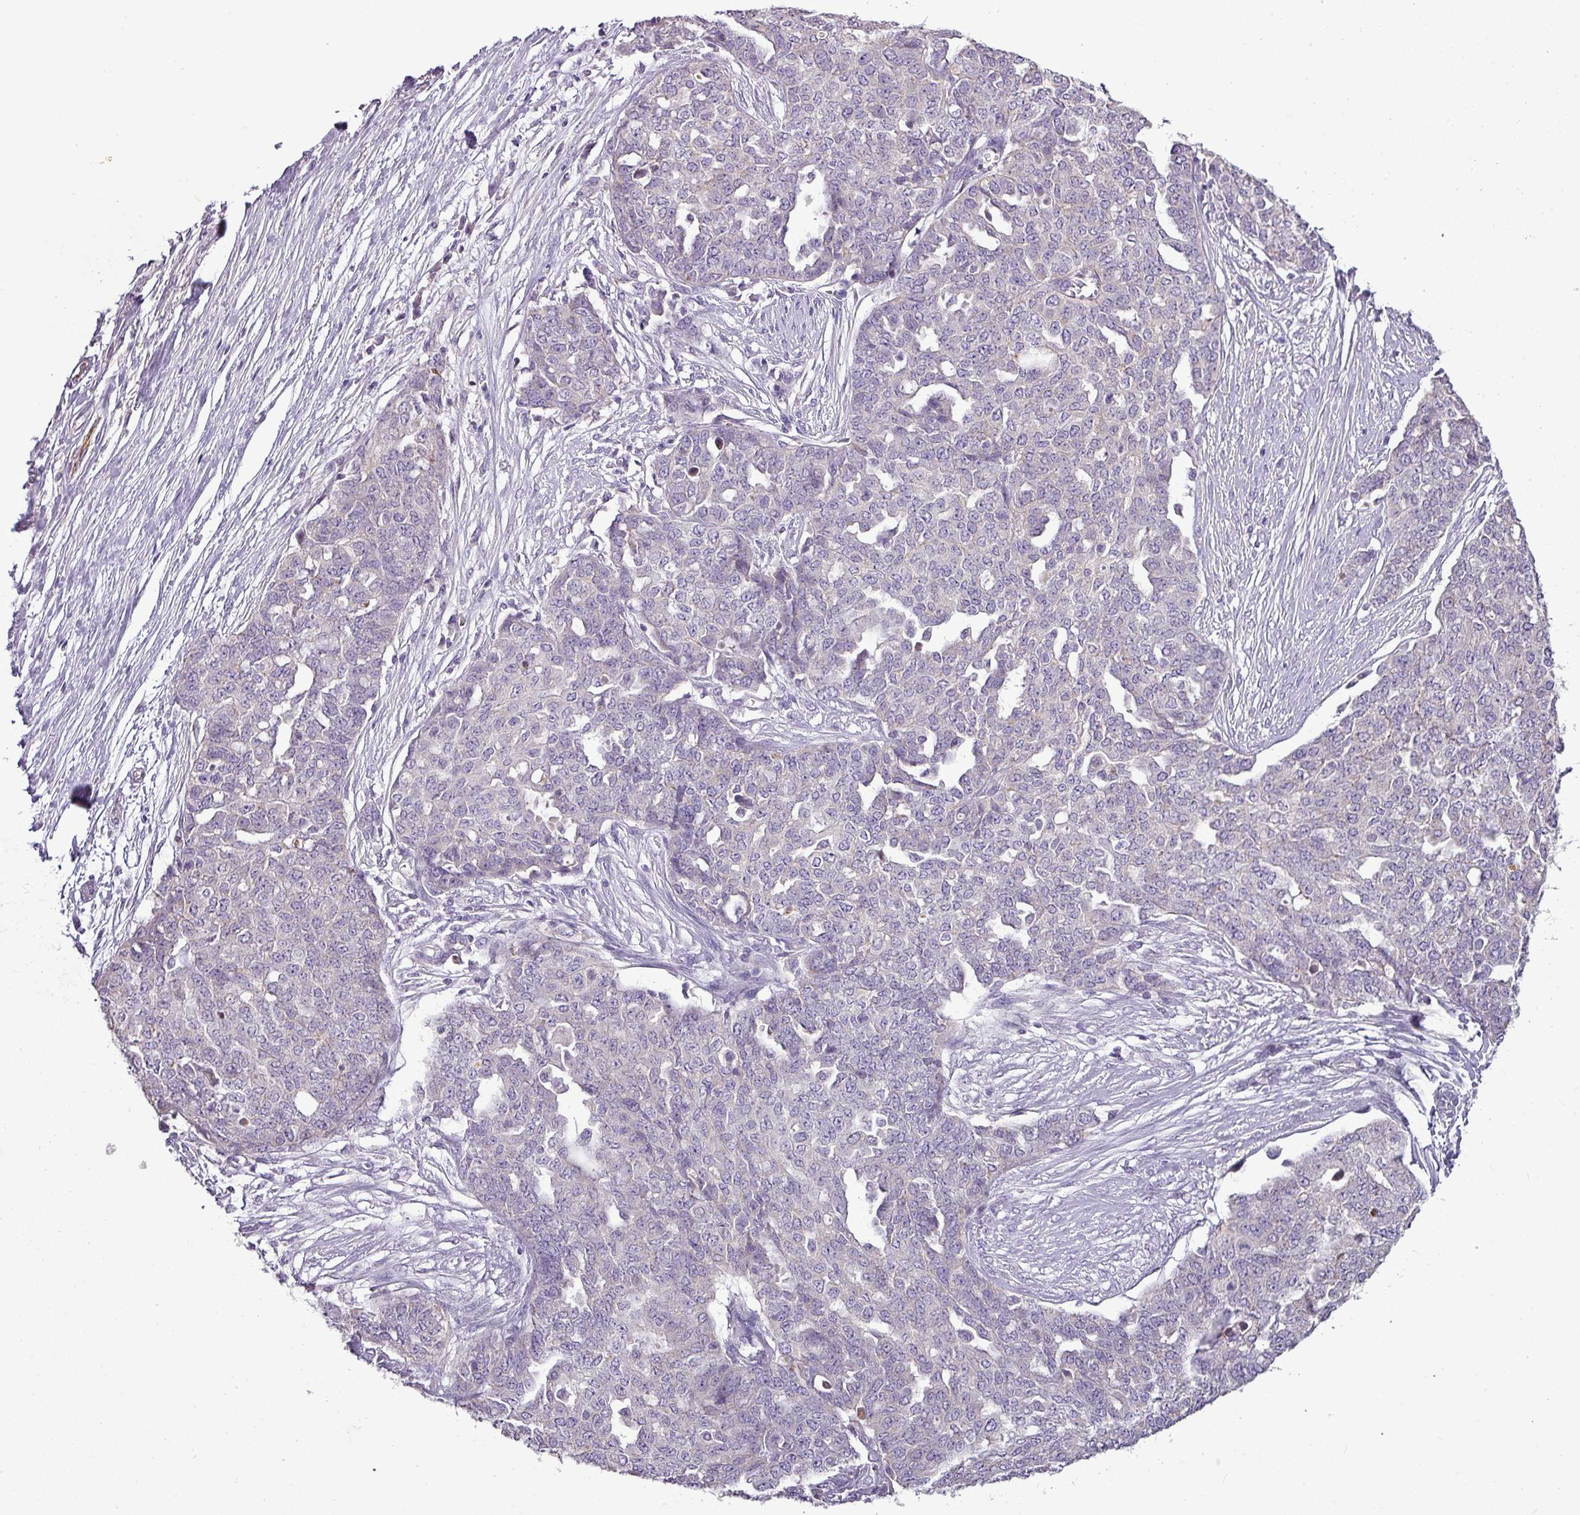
{"staining": {"intensity": "negative", "quantity": "none", "location": "none"}, "tissue": "ovarian cancer", "cell_type": "Tumor cells", "image_type": "cancer", "snomed": [{"axis": "morphology", "description": "Cystadenocarcinoma, serous, NOS"}, {"axis": "topography", "description": "Soft tissue"}, {"axis": "topography", "description": "Ovary"}], "caption": "Tumor cells show no significant positivity in serous cystadenocarcinoma (ovarian). Nuclei are stained in blue.", "gene": "BRINP2", "patient": {"sex": "female", "age": 57}}